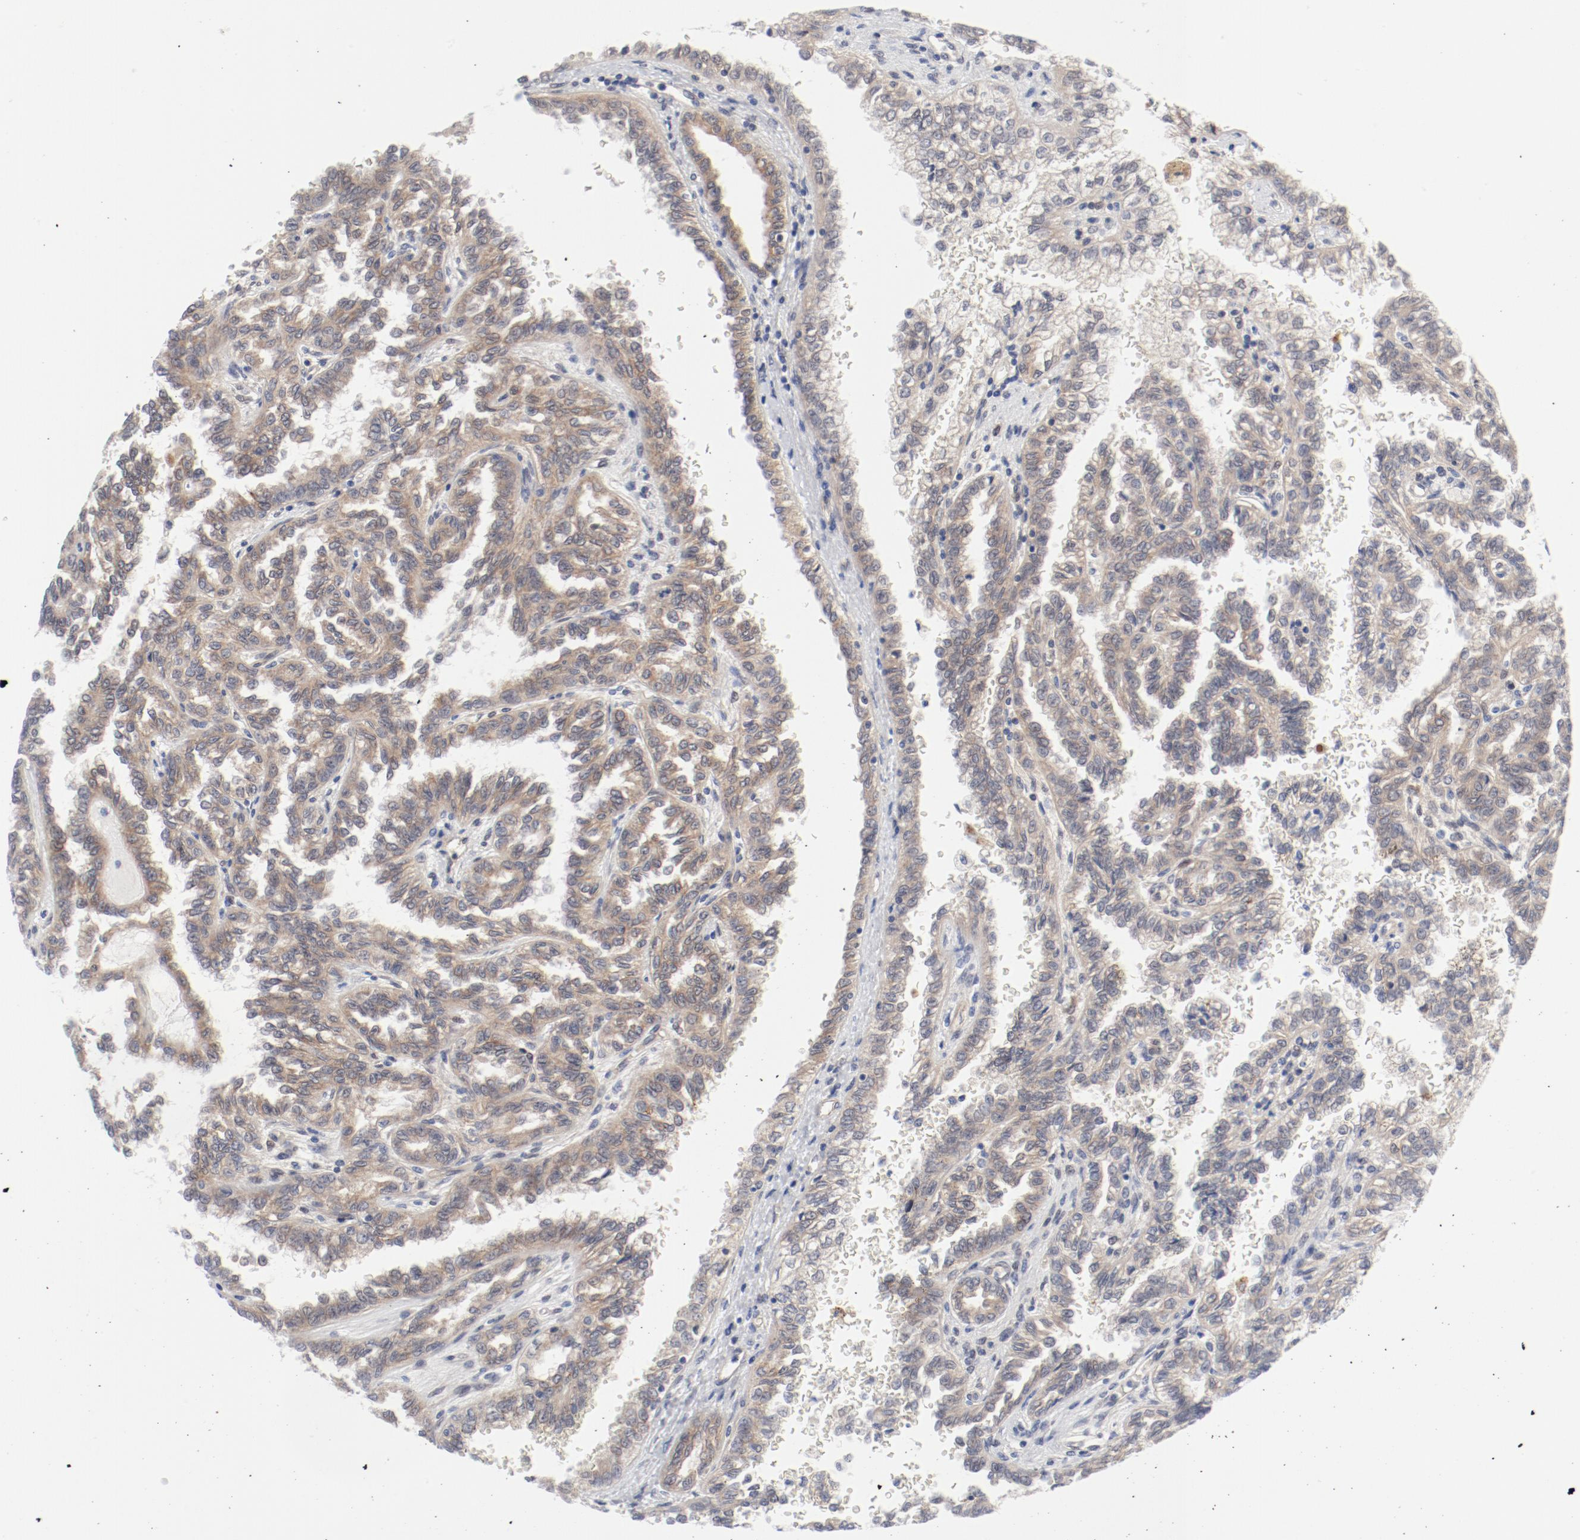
{"staining": {"intensity": "weak", "quantity": ">75%", "location": "cytoplasmic/membranous"}, "tissue": "renal cancer", "cell_type": "Tumor cells", "image_type": "cancer", "snomed": [{"axis": "morphology", "description": "Inflammation, NOS"}, {"axis": "morphology", "description": "Adenocarcinoma, NOS"}, {"axis": "topography", "description": "Kidney"}], "caption": "High-power microscopy captured an IHC image of adenocarcinoma (renal), revealing weak cytoplasmic/membranous positivity in approximately >75% of tumor cells.", "gene": "BAD", "patient": {"sex": "male", "age": 68}}